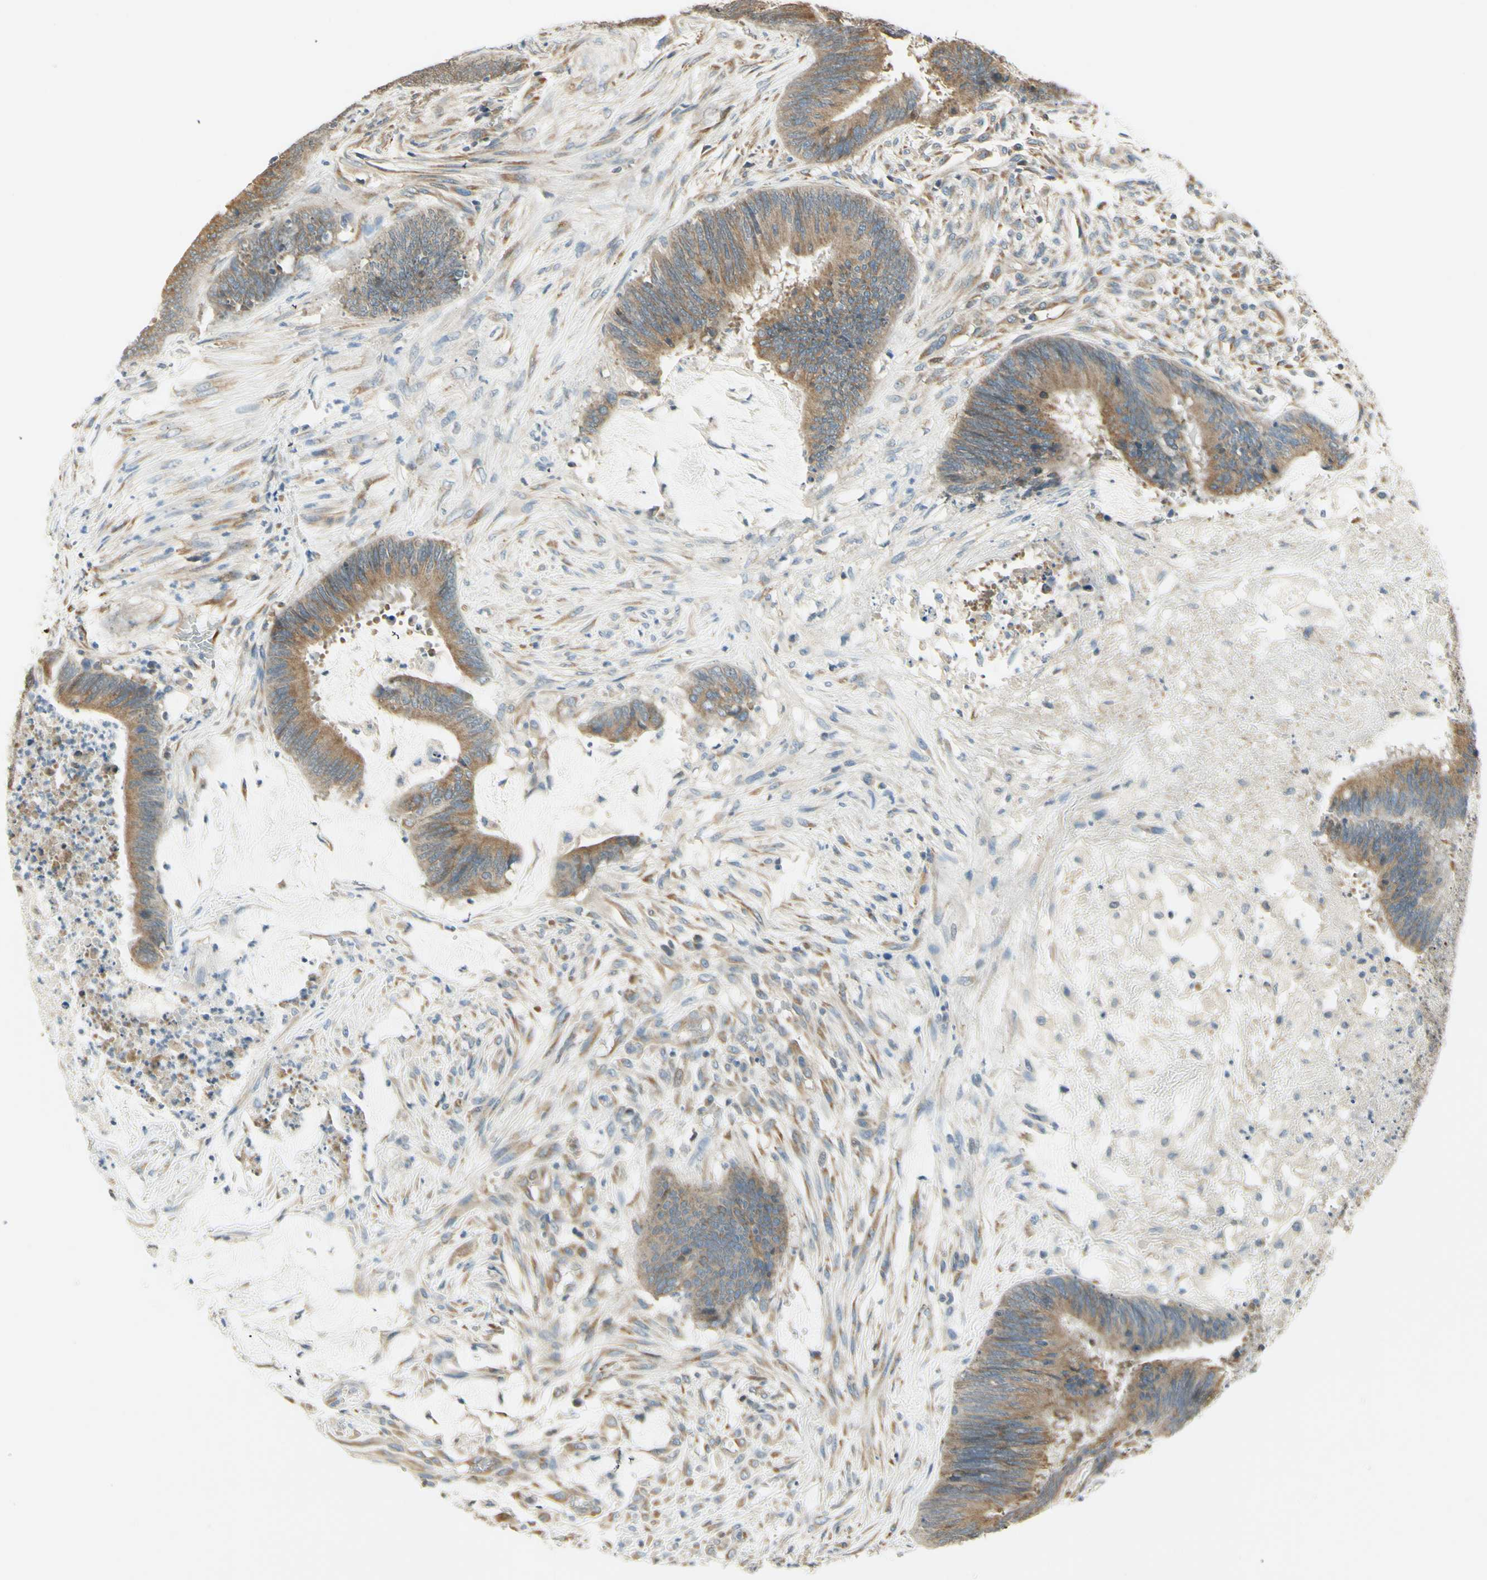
{"staining": {"intensity": "moderate", "quantity": "25%-75%", "location": "cytoplasmic/membranous"}, "tissue": "colorectal cancer", "cell_type": "Tumor cells", "image_type": "cancer", "snomed": [{"axis": "morphology", "description": "Adenocarcinoma, NOS"}, {"axis": "topography", "description": "Rectum"}], "caption": "Brown immunohistochemical staining in human colorectal cancer (adenocarcinoma) displays moderate cytoplasmic/membranous expression in about 25%-75% of tumor cells.", "gene": "IGDCC4", "patient": {"sex": "female", "age": 66}}